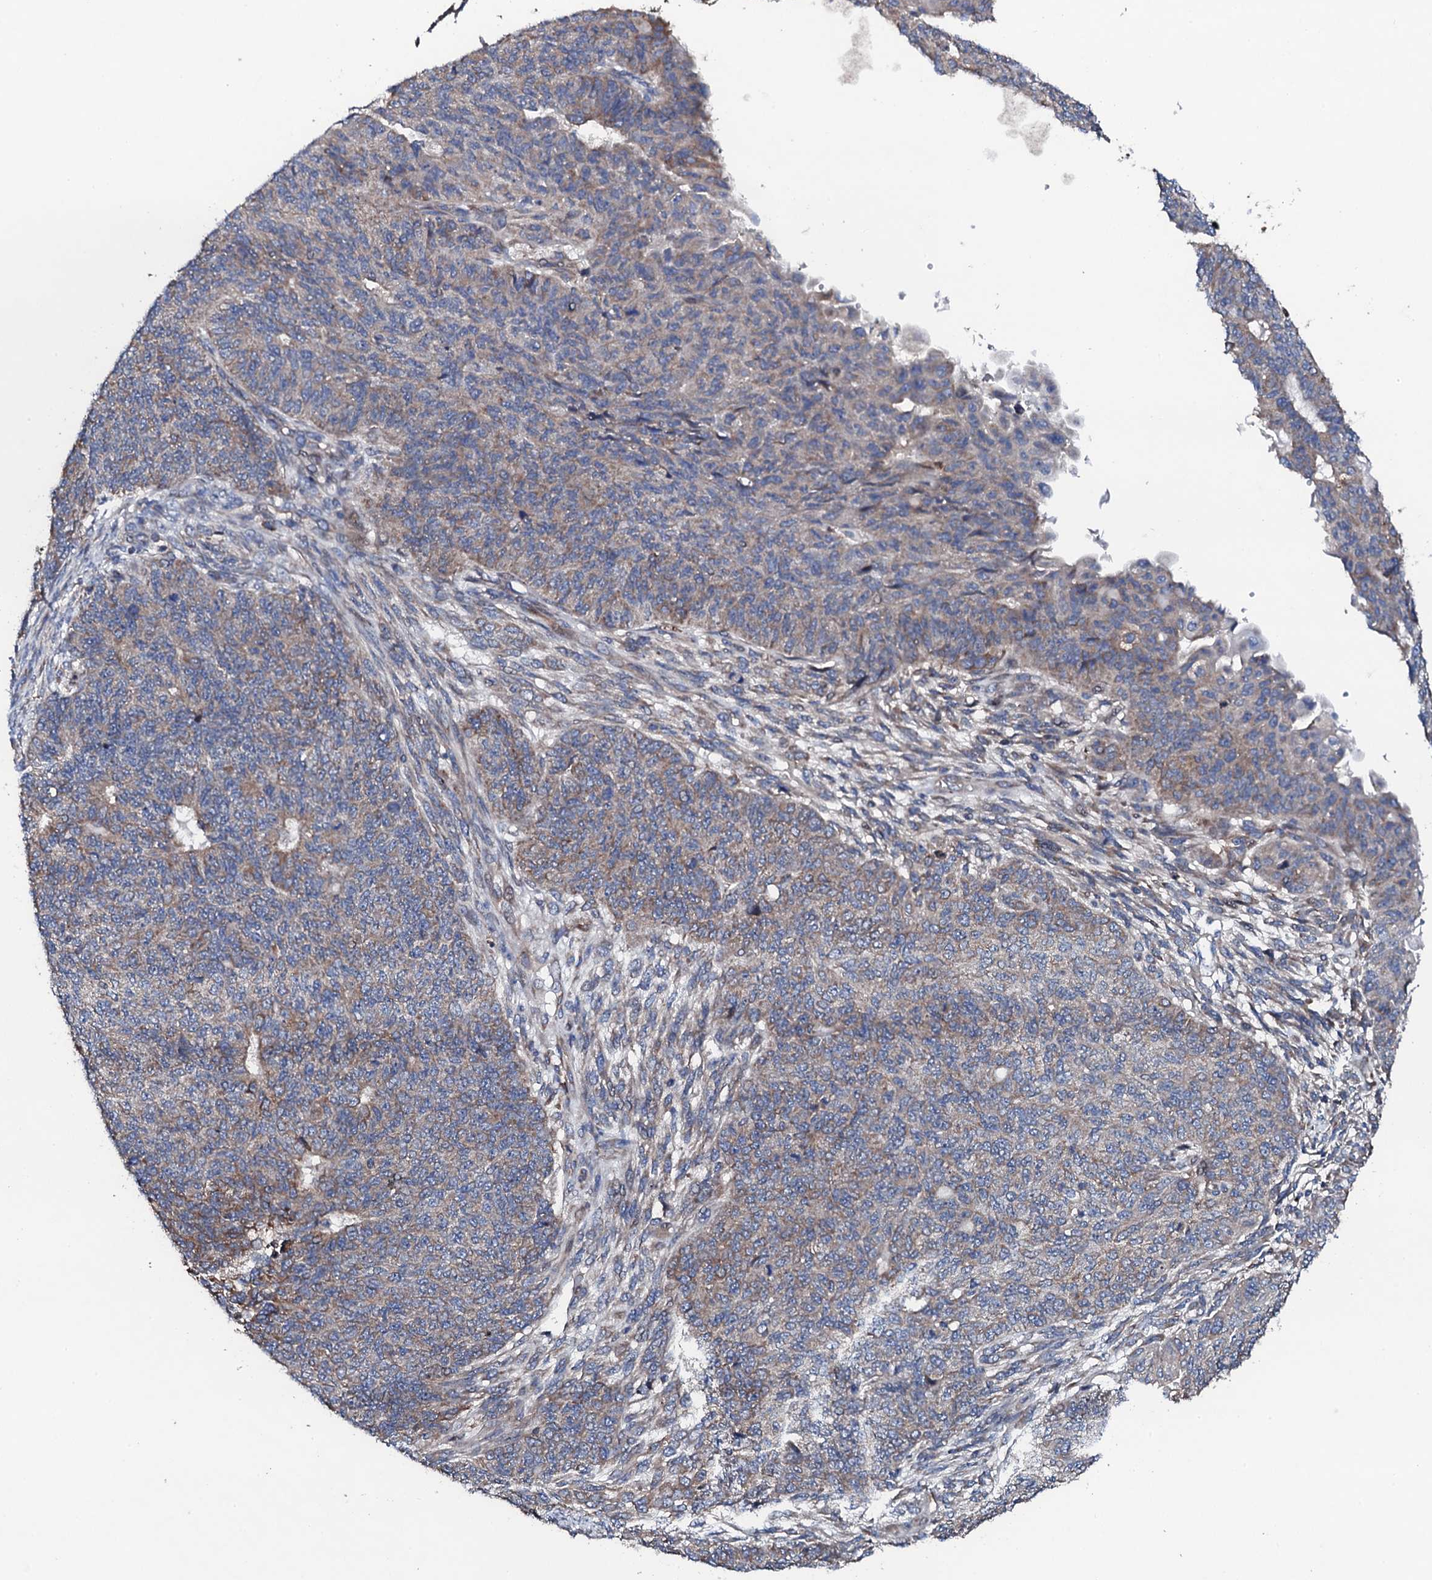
{"staining": {"intensity": "moderate", "quantity": "25%-75%", "location": "cytoplasmic/membranous"}, "tissue": "endometrial cancer", "cell_type": "Tumor cells", "image_type": "cancer", "snomed": [{"axis": "morphology", "description": "Adenocarcinoma, NOS"}, {"axis": "topography", "description": "Endometrium"}], "caption": "The image displays a brown stain indicating the presence of a protein in the cytoplasmic/membranous of tumor cells in endometrial cancer (adenocarcinoma).", "gene": "LIPT2", "patient": {"sex": "female", "age": 32}}